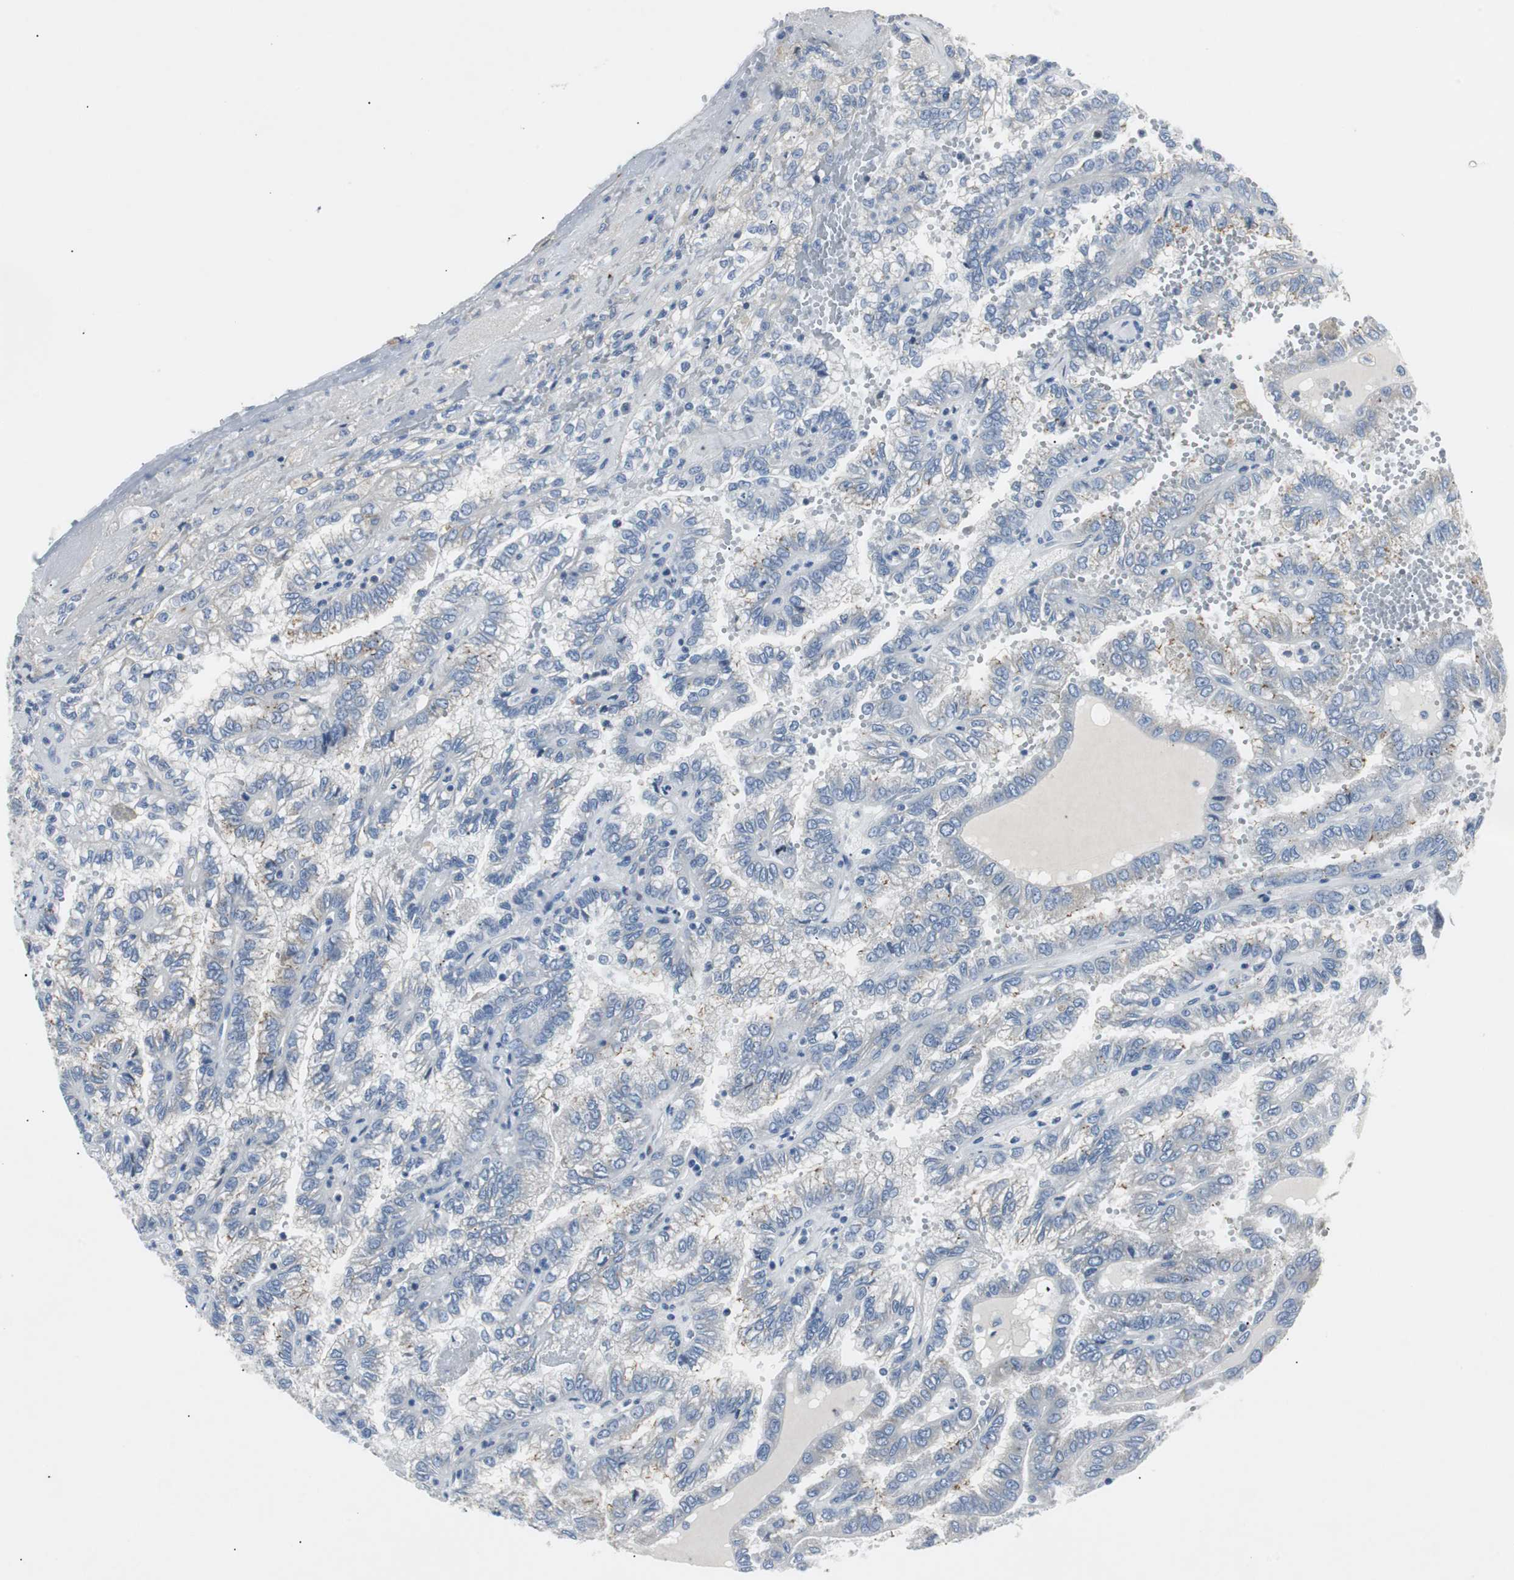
{"staining": {"intensity": "negative", "quantity": "none", "location": "none"}, "tissue": "renal cancer", "cell_type": "Tumor cells", "image_type": "cancer", "snomed": [{"axis": "morphology", "description": "Inflammation, NOS"}, {"axis": "morphology", "description": "Adenocarcinoma, NOS"}, {"axis": "topography", "description": "Kidney"}], "caption": "A histopathology image of renal cancer (adenocarcinoma) stained for a protein reveals no brown staining in tumor cells. Brightfield microscopy of IHC stained with DAB (3,3'-diaminobenzidine) (brown) and hematoxylin (blue), captured at high magnification.", "gene": "BBC3", "patient": {"sex": "male", "age": 68}}